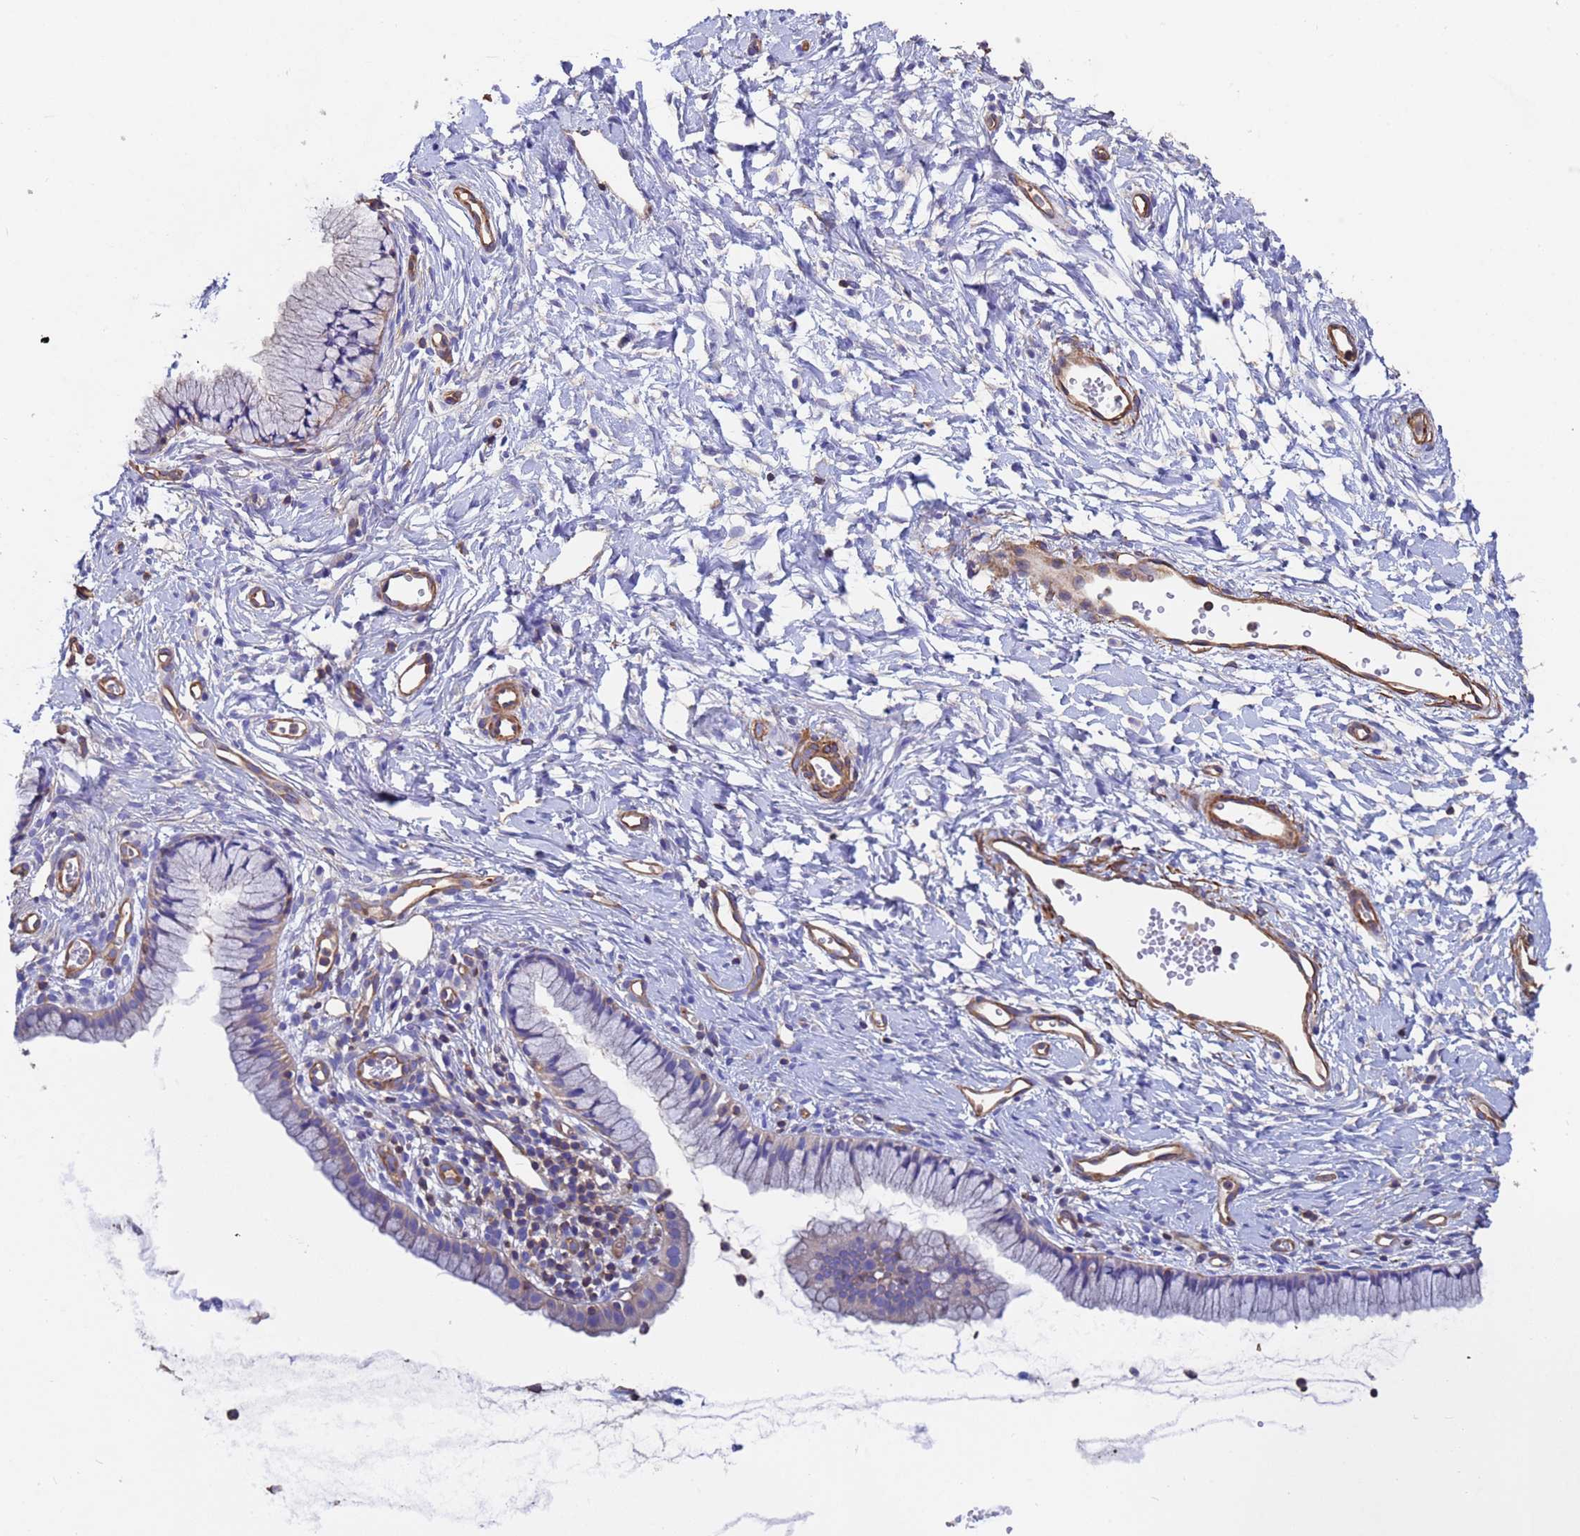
{"staining": {"intensity": "negative", "quantity": "none", "location": "none"}, "tissue": "cervix", "cell_type": "Glandular cells", "image_type": "normal", "snomed": [{"axis": "morphology", "description": "Normal tissue, NOS"}, {"axis": "topography", "description": "Cervix"}], "caption": "Protein analysis of benign cervix demonstrates no significant expression in glandular cells.", "gene": "MYL12A", "patient": {"sex": "female", "age": 40}}